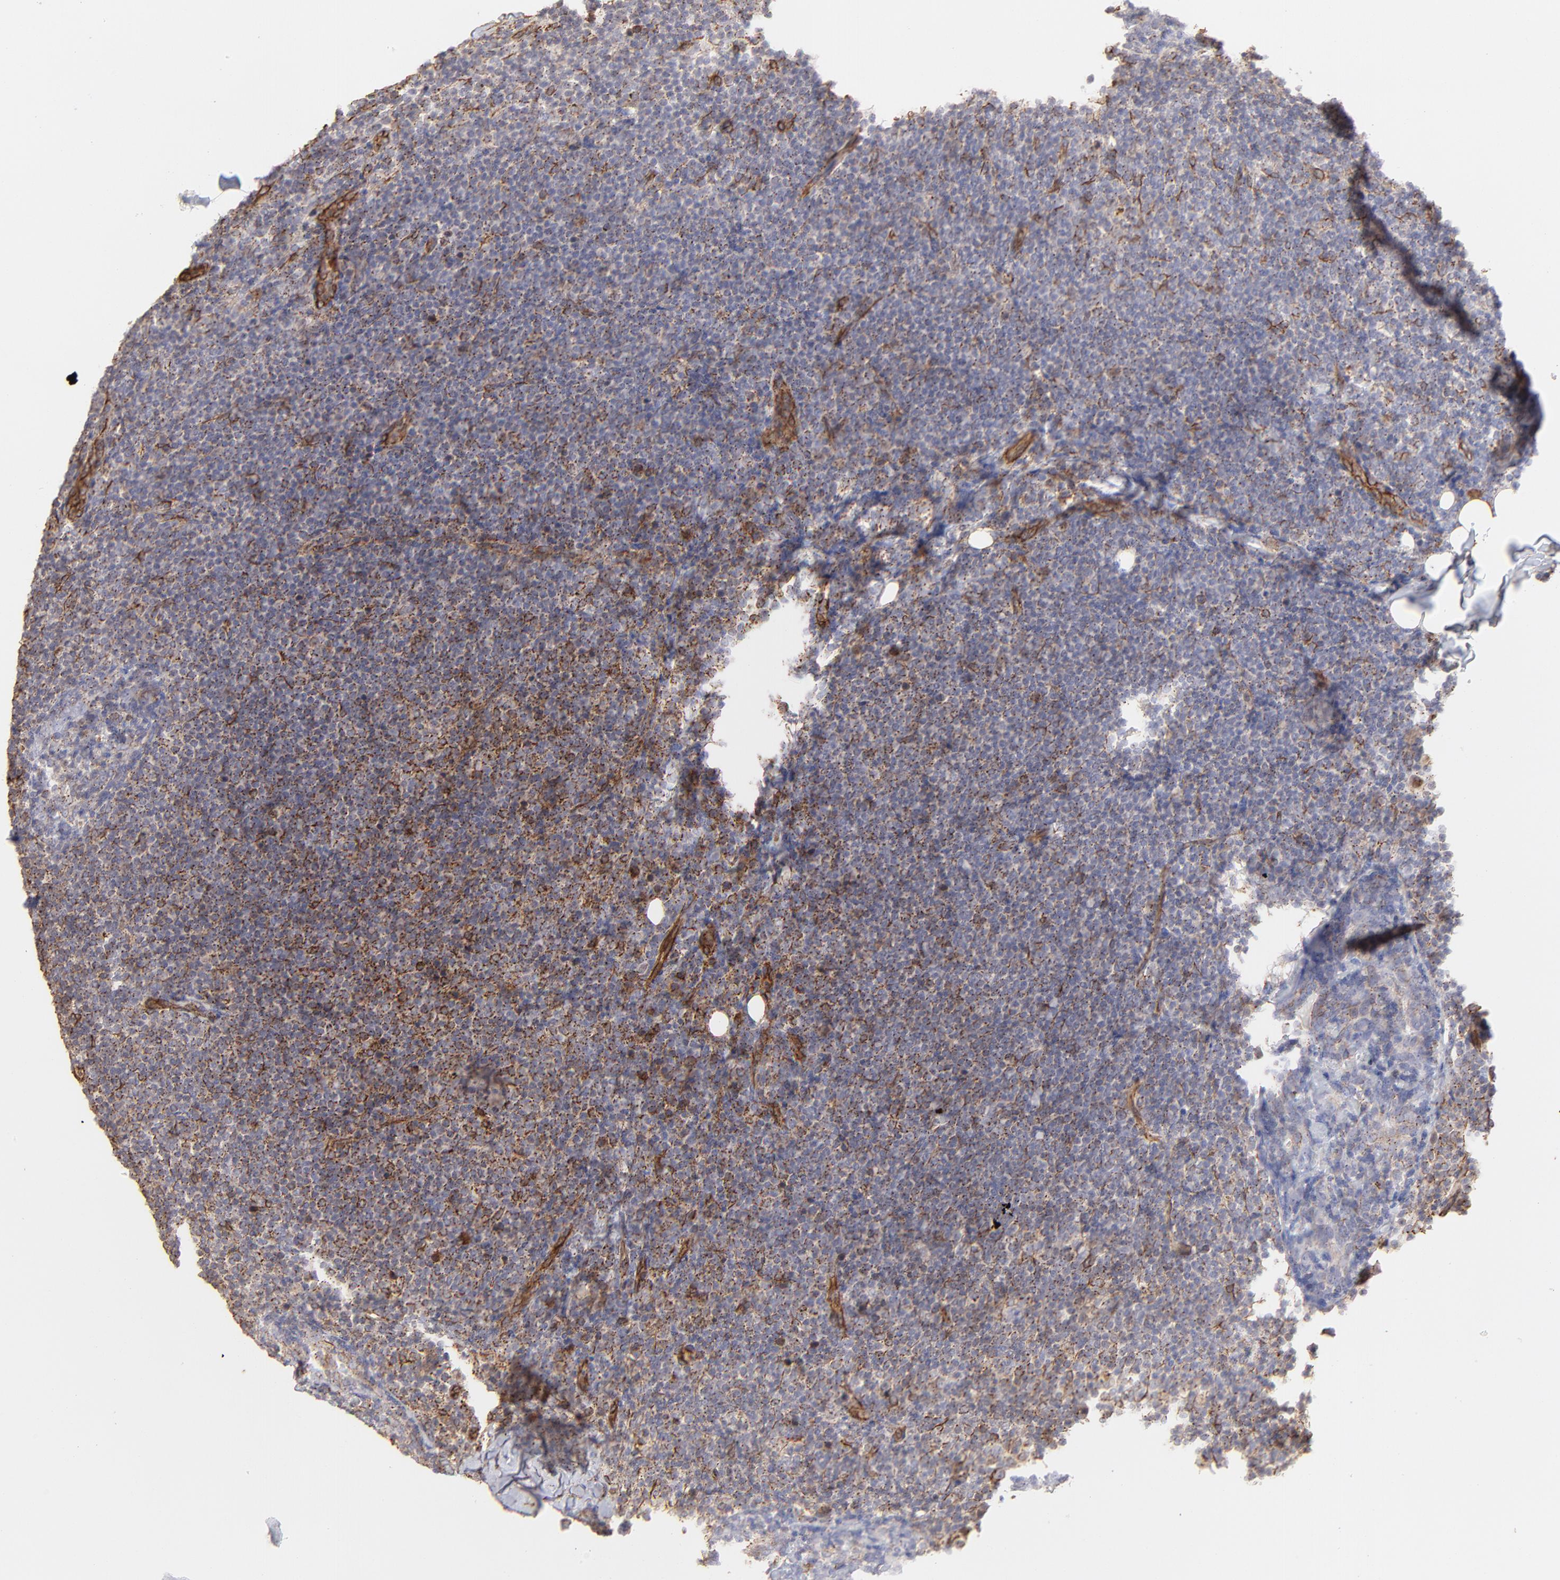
{"staining": {"intensity": "weak", "quantity": "25%-75%", "location": "cytoplasmic/membranous"}, "tissue": "lymph node", "cell_type": "Germinal center cells", "image_type": "normal", "snomed": [{"axis": "morphology", "description": "Normal tissue, NOS"}, {"axis": "morphology", "description": "Uncertain malignant potential"}, {"axis": "topography", "description": "Lymph node"}, {"axis": "topography", "description": "Salivary gland, NOS"}], "caption": "A low amount of weak cytoplasmic/membranous expression is present in about 25%-75% of germinal center cells in unremarkable lymph node. (Brightfield microscopy of DAB IHC at high magnification).", "gene": "COX8C", "patient": {"sex": "female", "age": 51}}